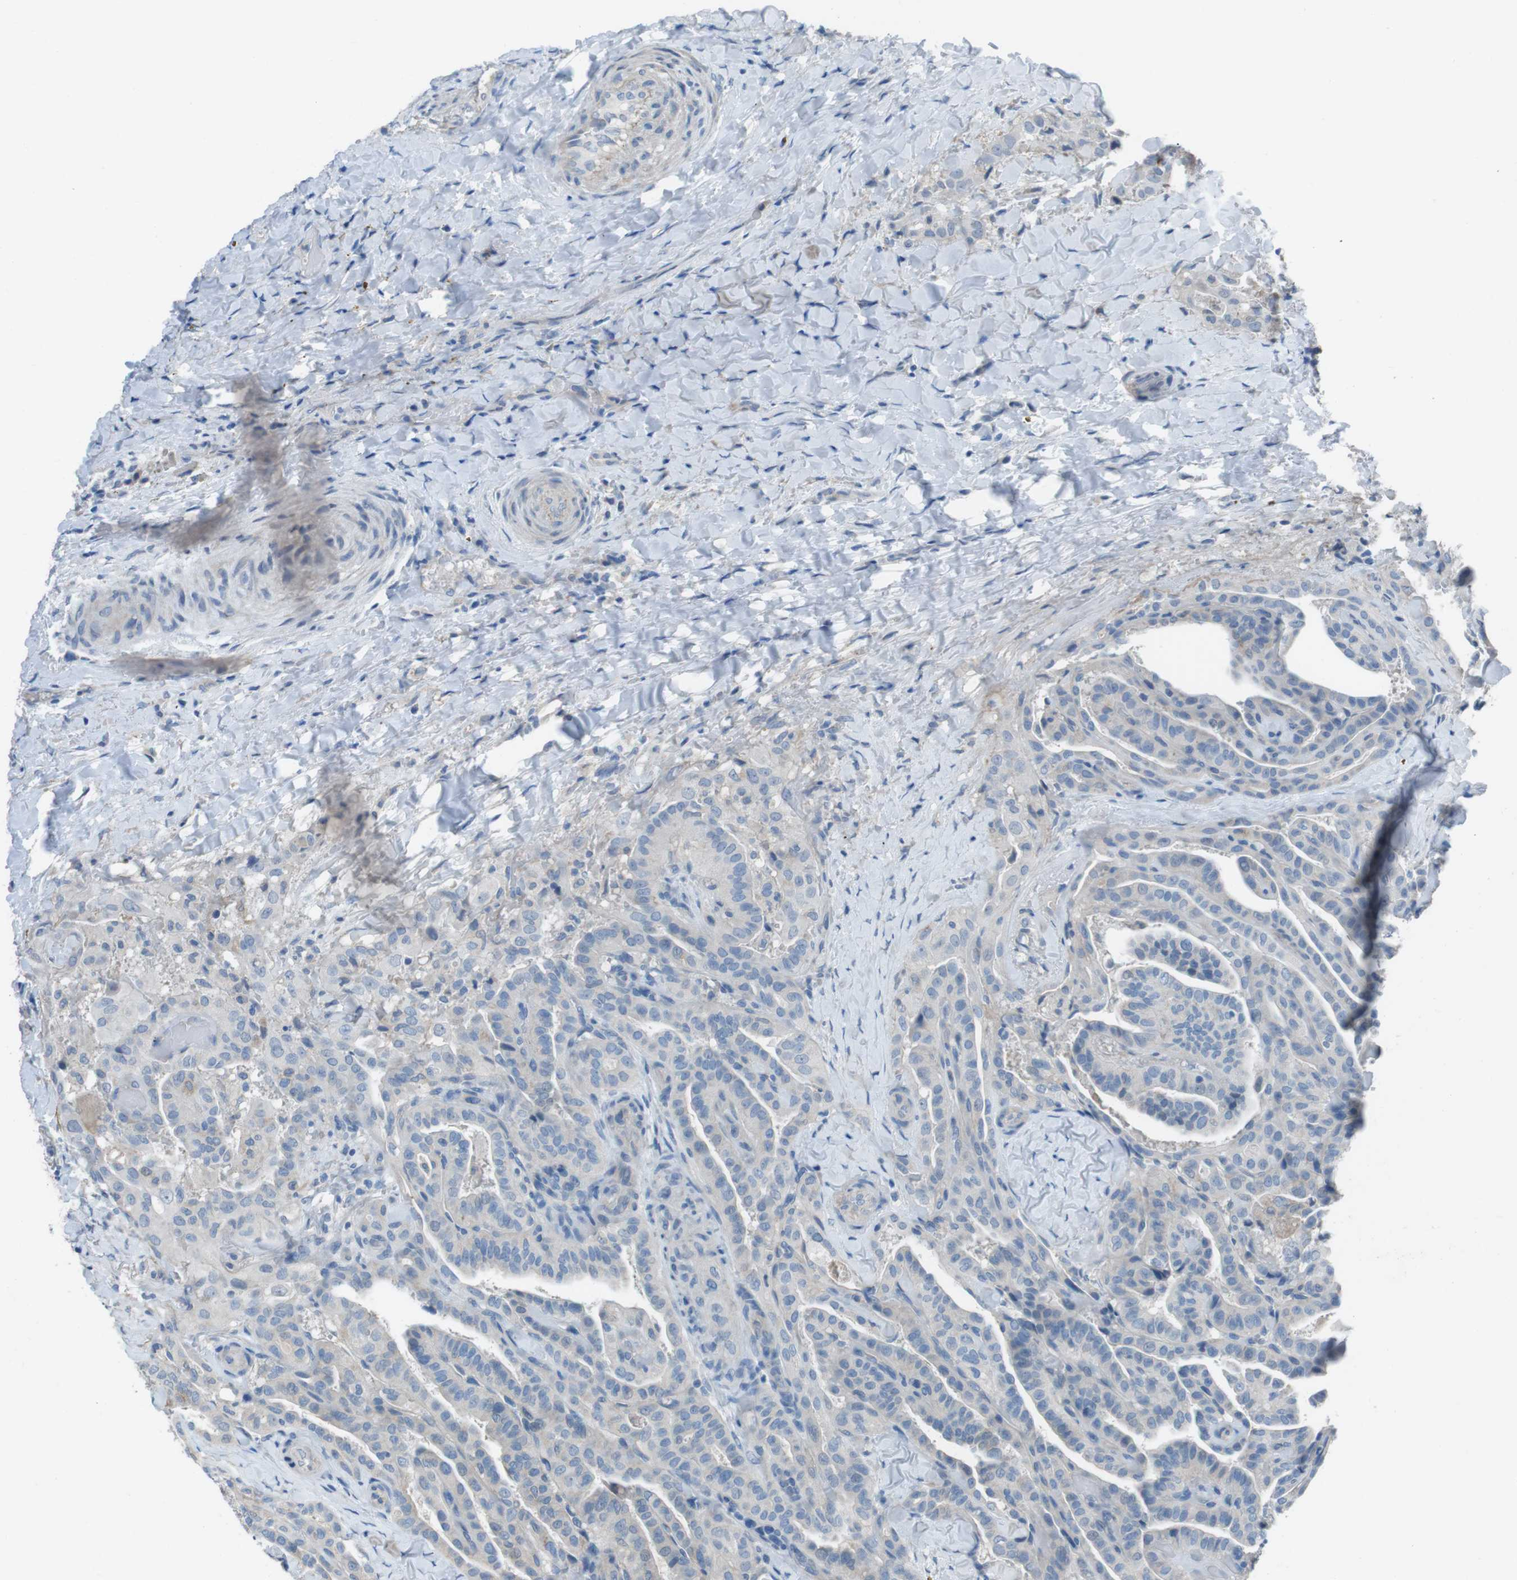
{"staining": {"intensity": "negative", "quantity": "none", "location": "none"}, "tissue": "thyroid cancer", "cell_type": "Tumor cells", "image_type": "cancer", "snomed": [{"axis": "morphology", "description": "Papillary adenocarcinoma, NOS"}, {"axis": "topography", "description": "Thyroid gland"}], "caption": "This is an immunohistochemistry (IHC) histopathology image of papillary adenocarcinoma (thyroid). There is no staining in tumor cells.", "gene": "CYP2C8", "patient": {"sex": "male", "age": 77}}